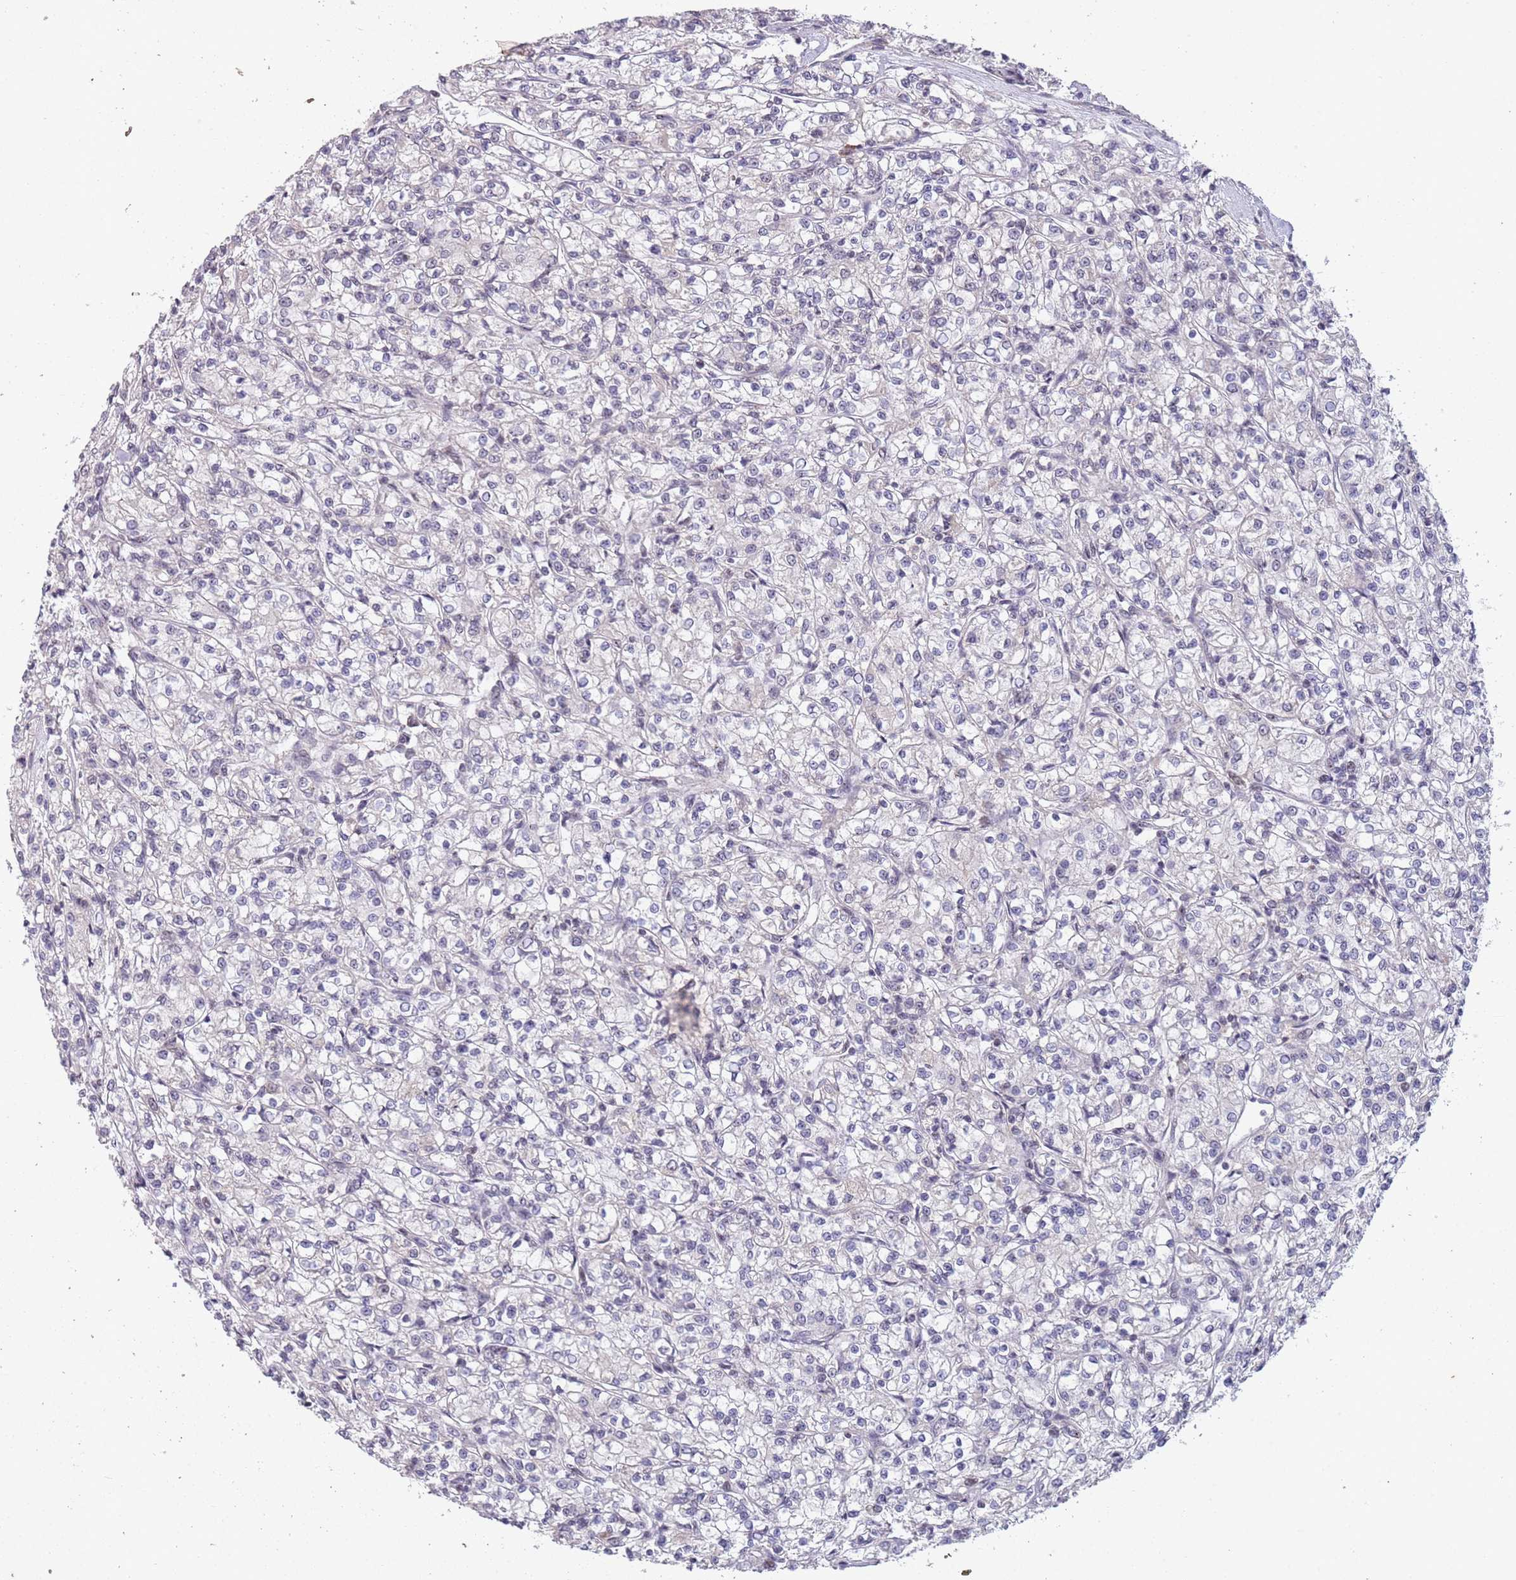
{"staining": {"intensity": "negative", "quantity": "none", "location": "none"}, "tissue": "renal cancer", "cell_type": "Tumor cells", "image_type": "cancer", "snomed": [{"axis": "morphology", "description": "Adenocarcinoma, NOS"}, {"axis": "topography", "description": "Kidney"}], "caption": "IHC image of neoplastic tissue: renal adenocarcinoma stained with DAB (3,3'-diaminobenzidine) displays no significant protein expression in tumor cells. The staining was performed using DAB (3,3'-diaminobenzidine) to visualize the protein expression in brown, while the nuclei were stained in blue with hematoxylin (Magnification: 20x).", "gene": "CIZ1", "patient": {"sex": "female", "age": 59}}